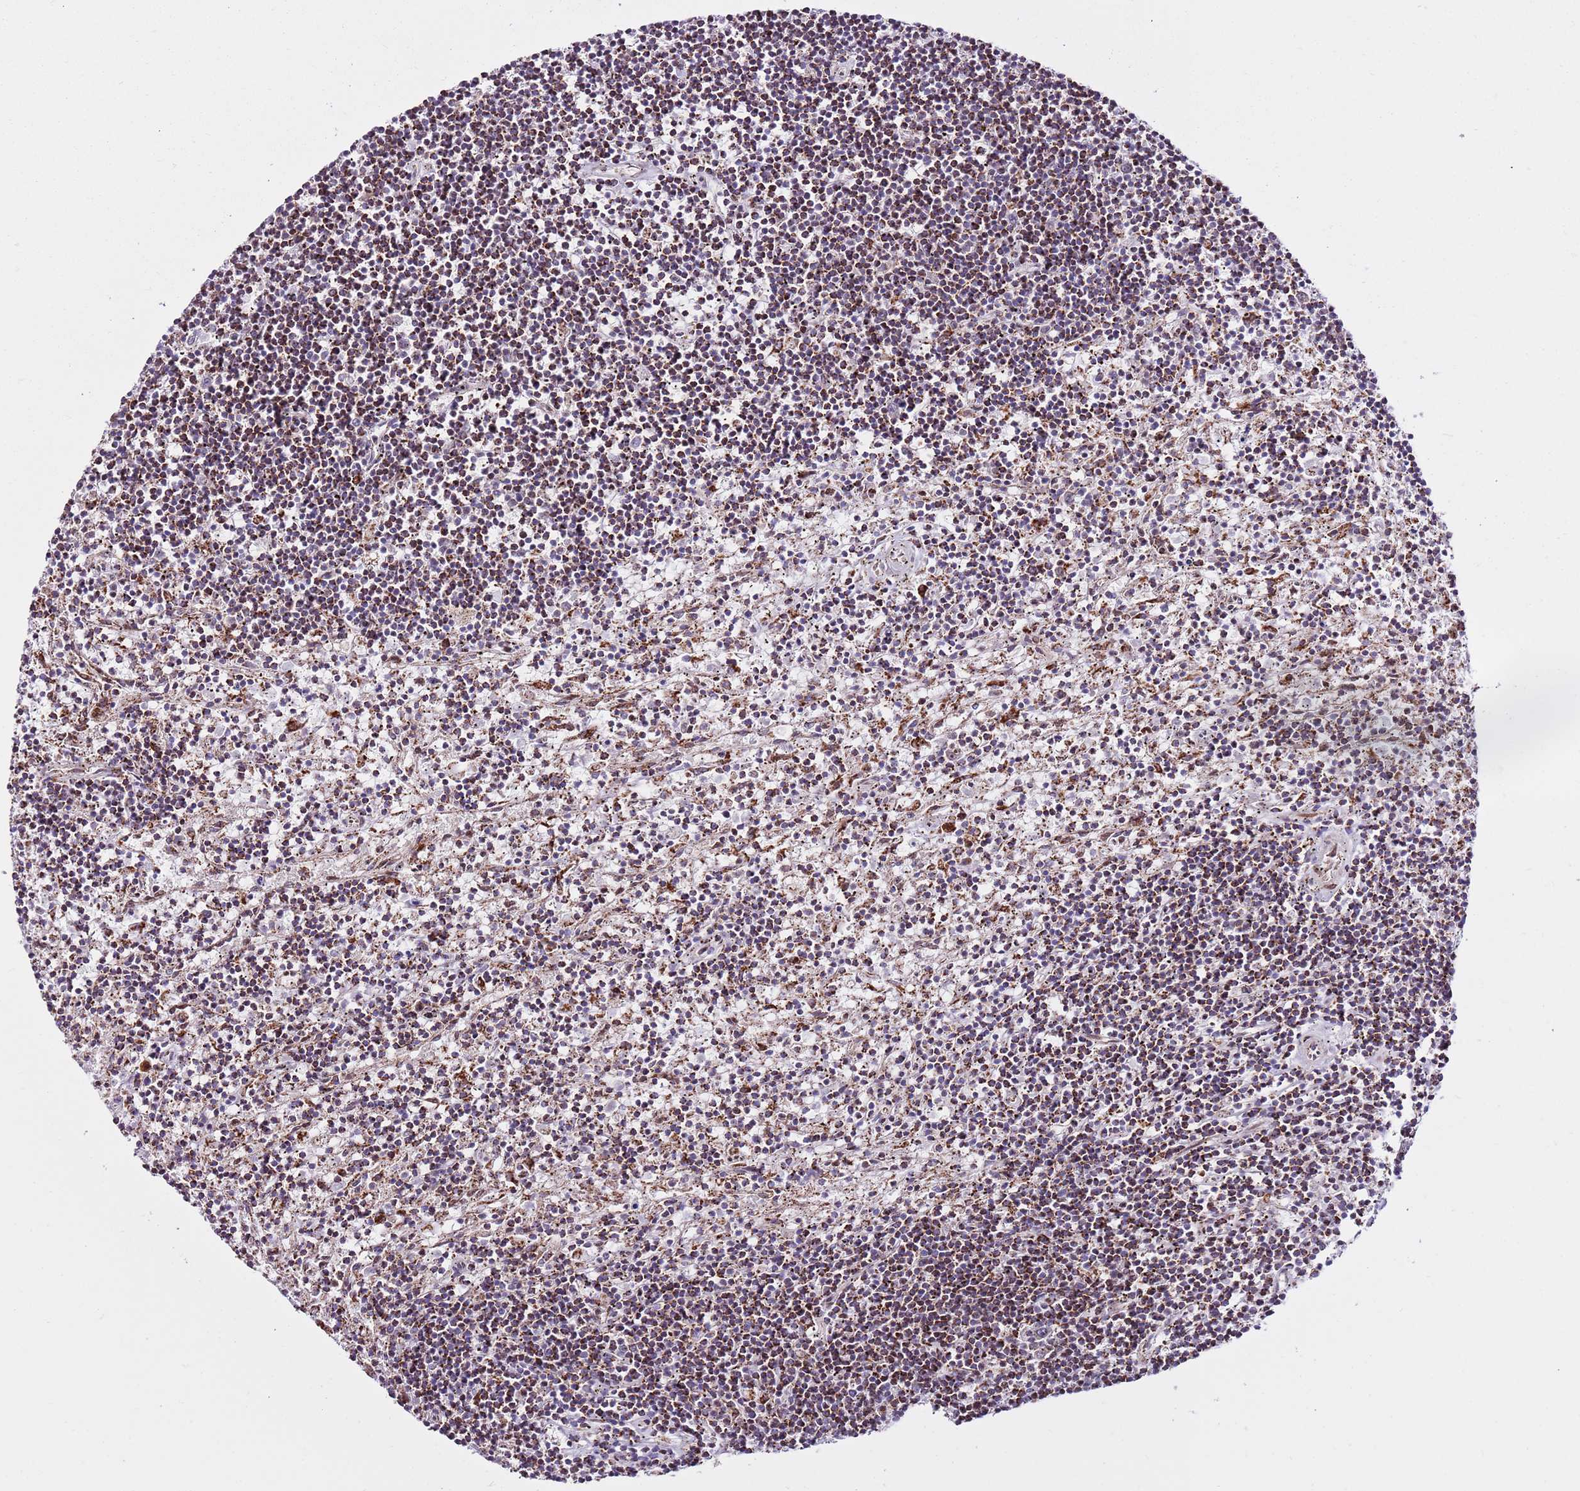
{"staining": {"intensity": "moderate", "quantity": "25%-75%", "location": "cytoplasmic/membranous"}, "tissue": "lymphoma", "cell_type": "Tumor cells", "image_type": "cancer", "snomed": [{"axis": "morphology", "description": "Malignant lymphoma, non-Hodgkin's type, Low grade"}, {"axis": "topography", "description": "Spleen"}], "caption": "Lymphoma stained with a brown dye shows moderate cytoplasmic/membranous positive staining in approximately 25%-75% of tumor cells.", "gene": "HECTD4", "patient": {"sex": "male", "age": 76}}